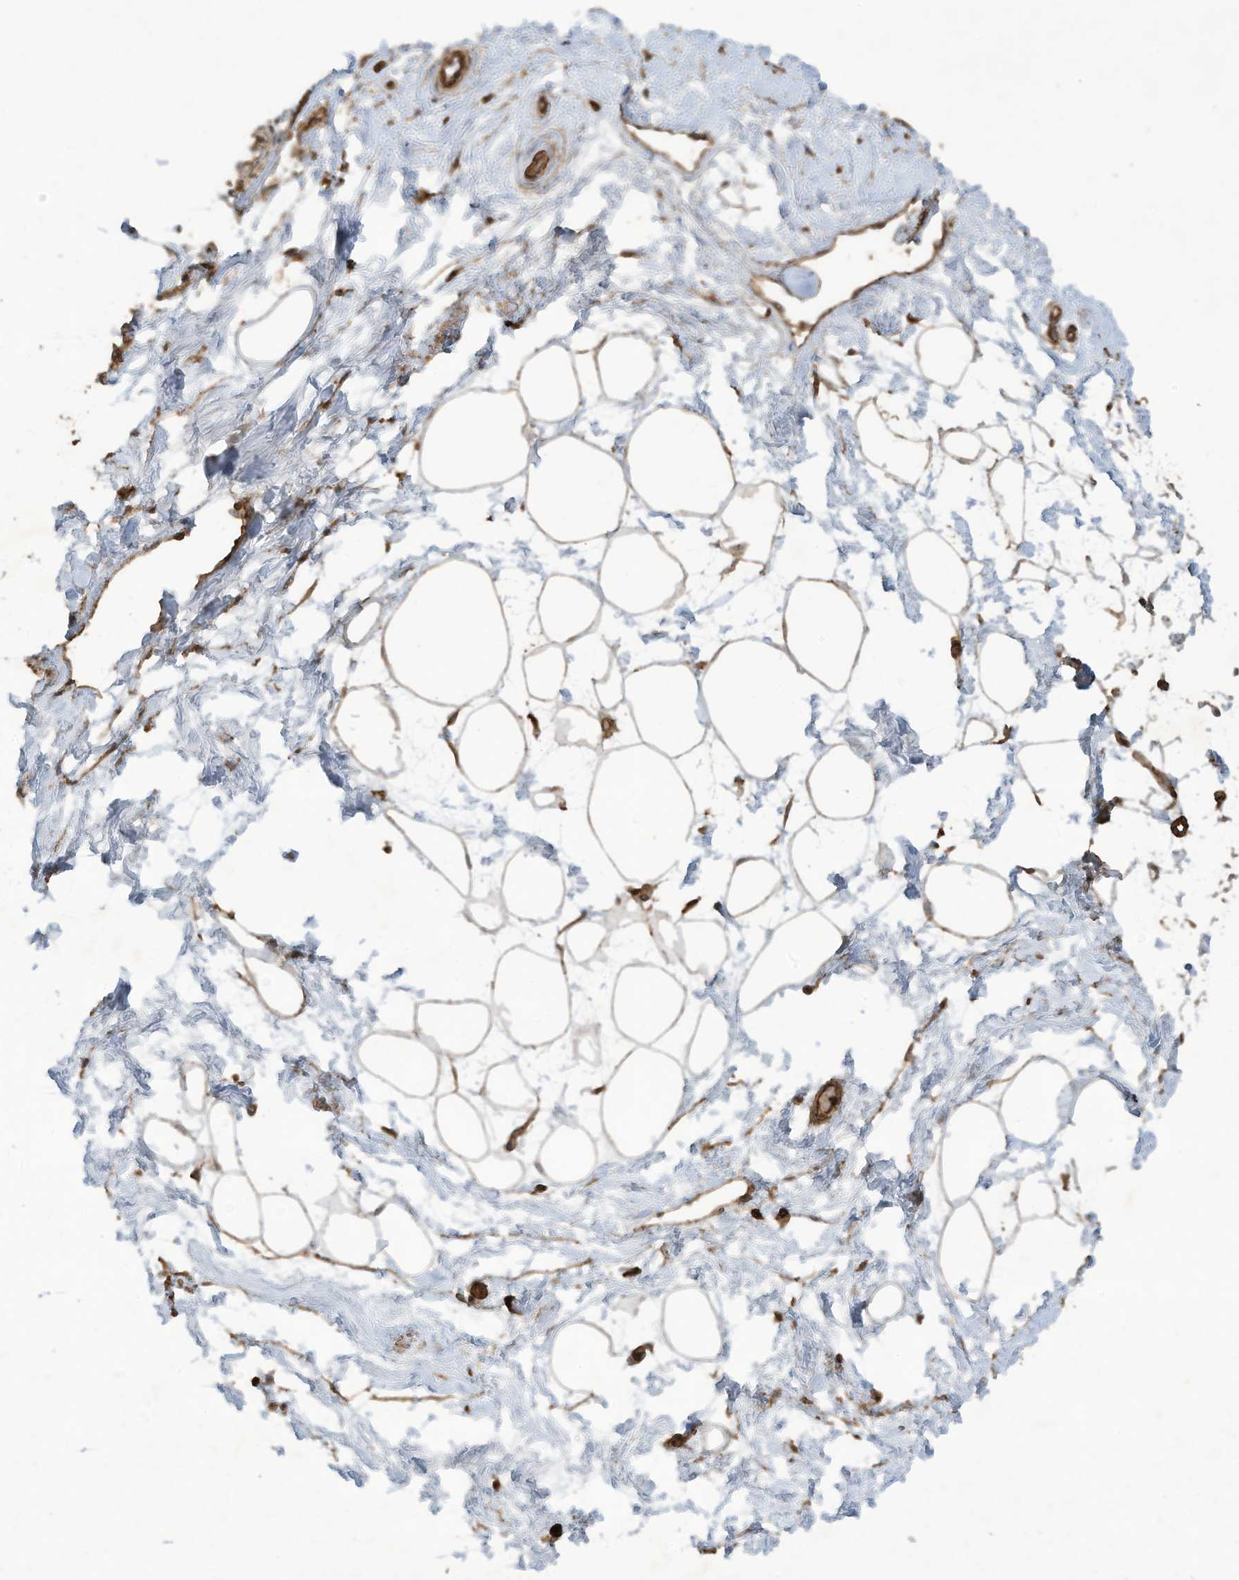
{"staining": {"intensity": "moderate", "quantity": ">75%", "location": "cytoplasmic/membranous"}, "tissue": "breast", "cell_type": "Adipocytes", "image_type": "normal", "snomed": [{"axis": "morphology", "description": "Normal tissue, NOS"}, {"axis": "topography", "description": "Breast"}], "caption": "This is a photomicrograph of immunohistochemistry staining of benign breast, which shows moderate expression in the cytoplasmic/membranous of adipocytes.", "gene": "DDIT4", "patient": {"sex": "female", "age": 45}}